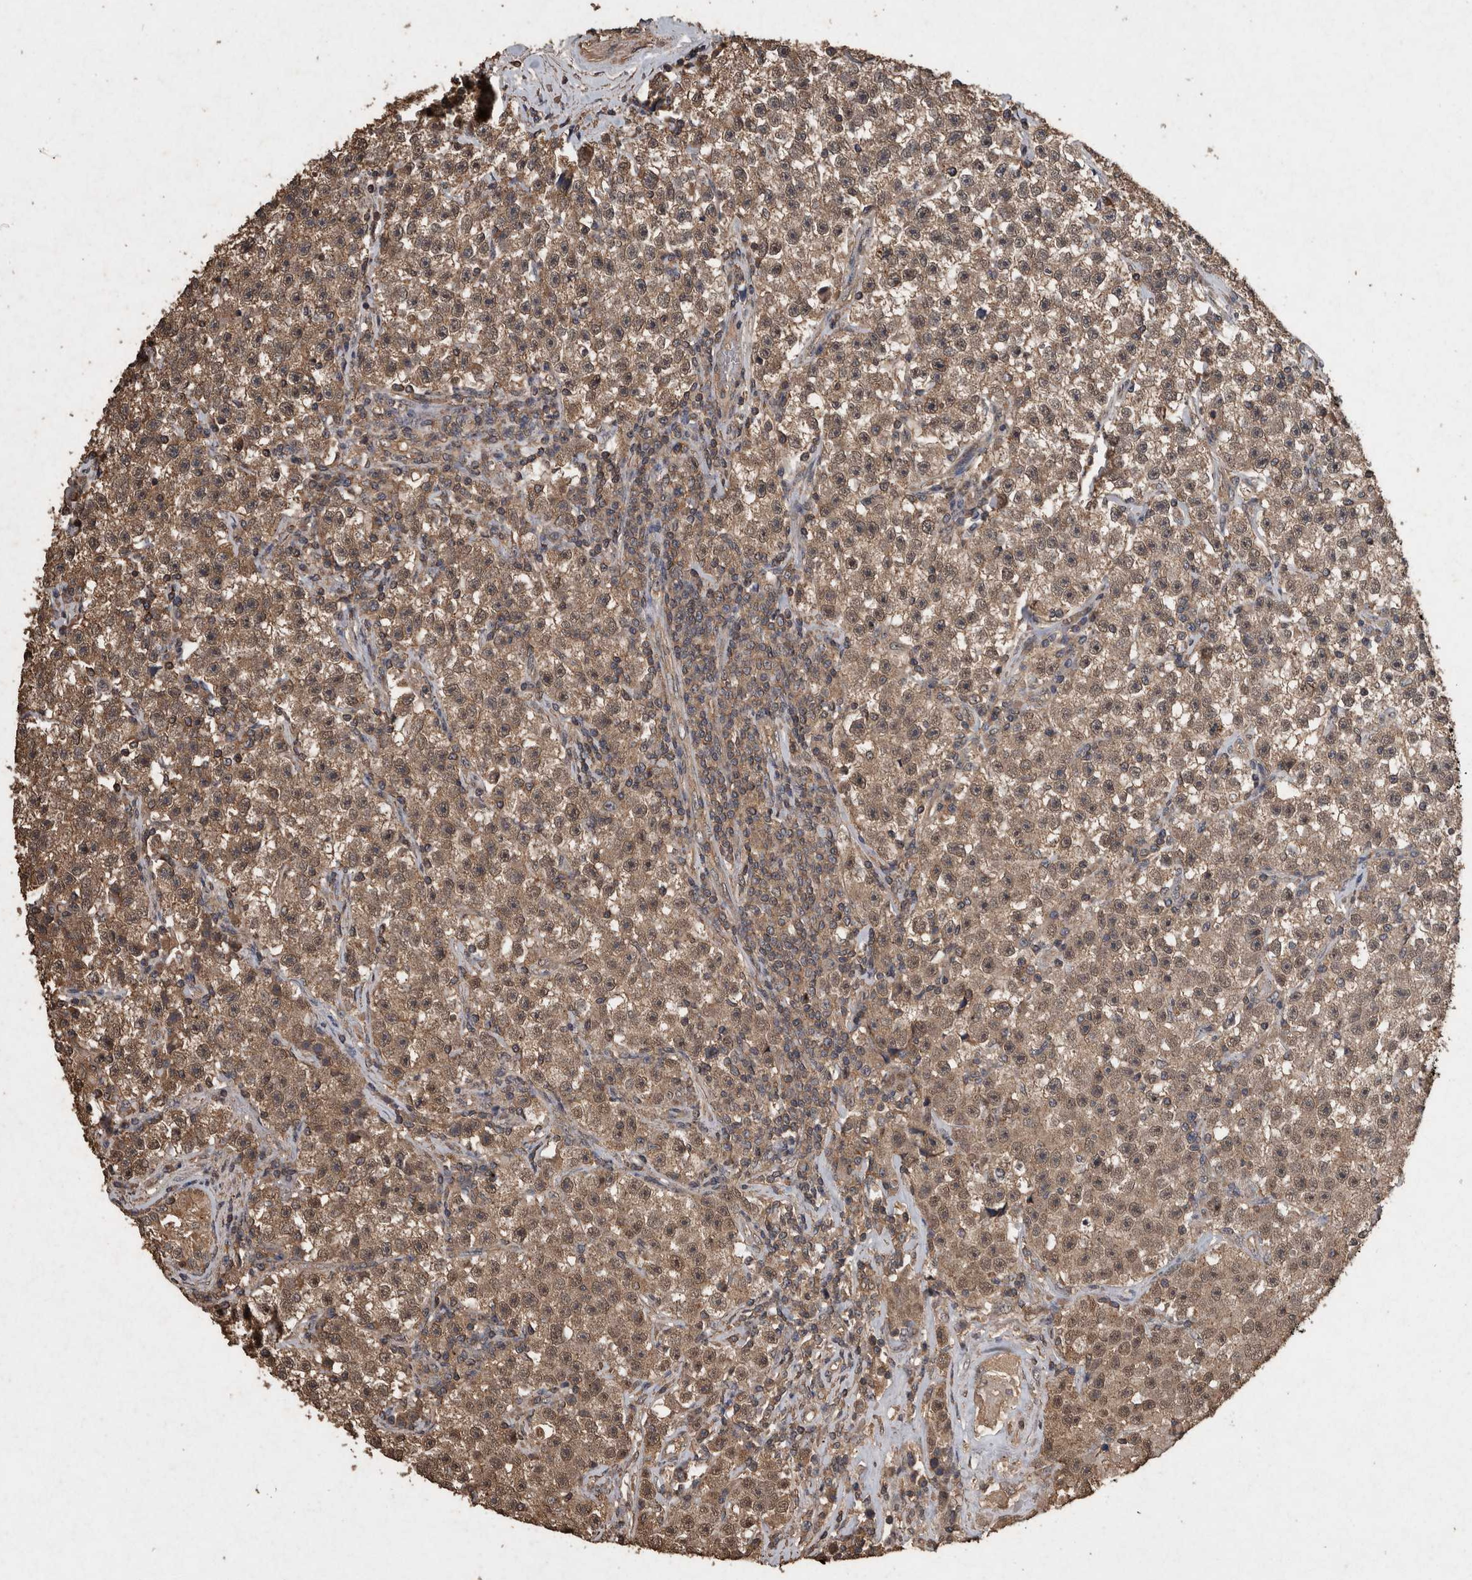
{"staining": {"intensity": "moderate", "quantity": ">75%", "location": "cytoplasmic/membranous,nuclear"}, "tissue": "testis cancer", "cell_type": "Tumor cells", "image_type": "cancer", "snomed": [{"axis": "morphology", "description": "Seminoma, NOS"}, {"axis": "topography", "description": "Testis"}], "caption": "Immunohistochemical staining of human testis cancer displays medium levels of moderate cytoplasmic/membranous and nuclear protein positivity in about >75% of tumor cells.", "gene": "FGFRL1", "patient": {"sex": "male", "age": 22}}